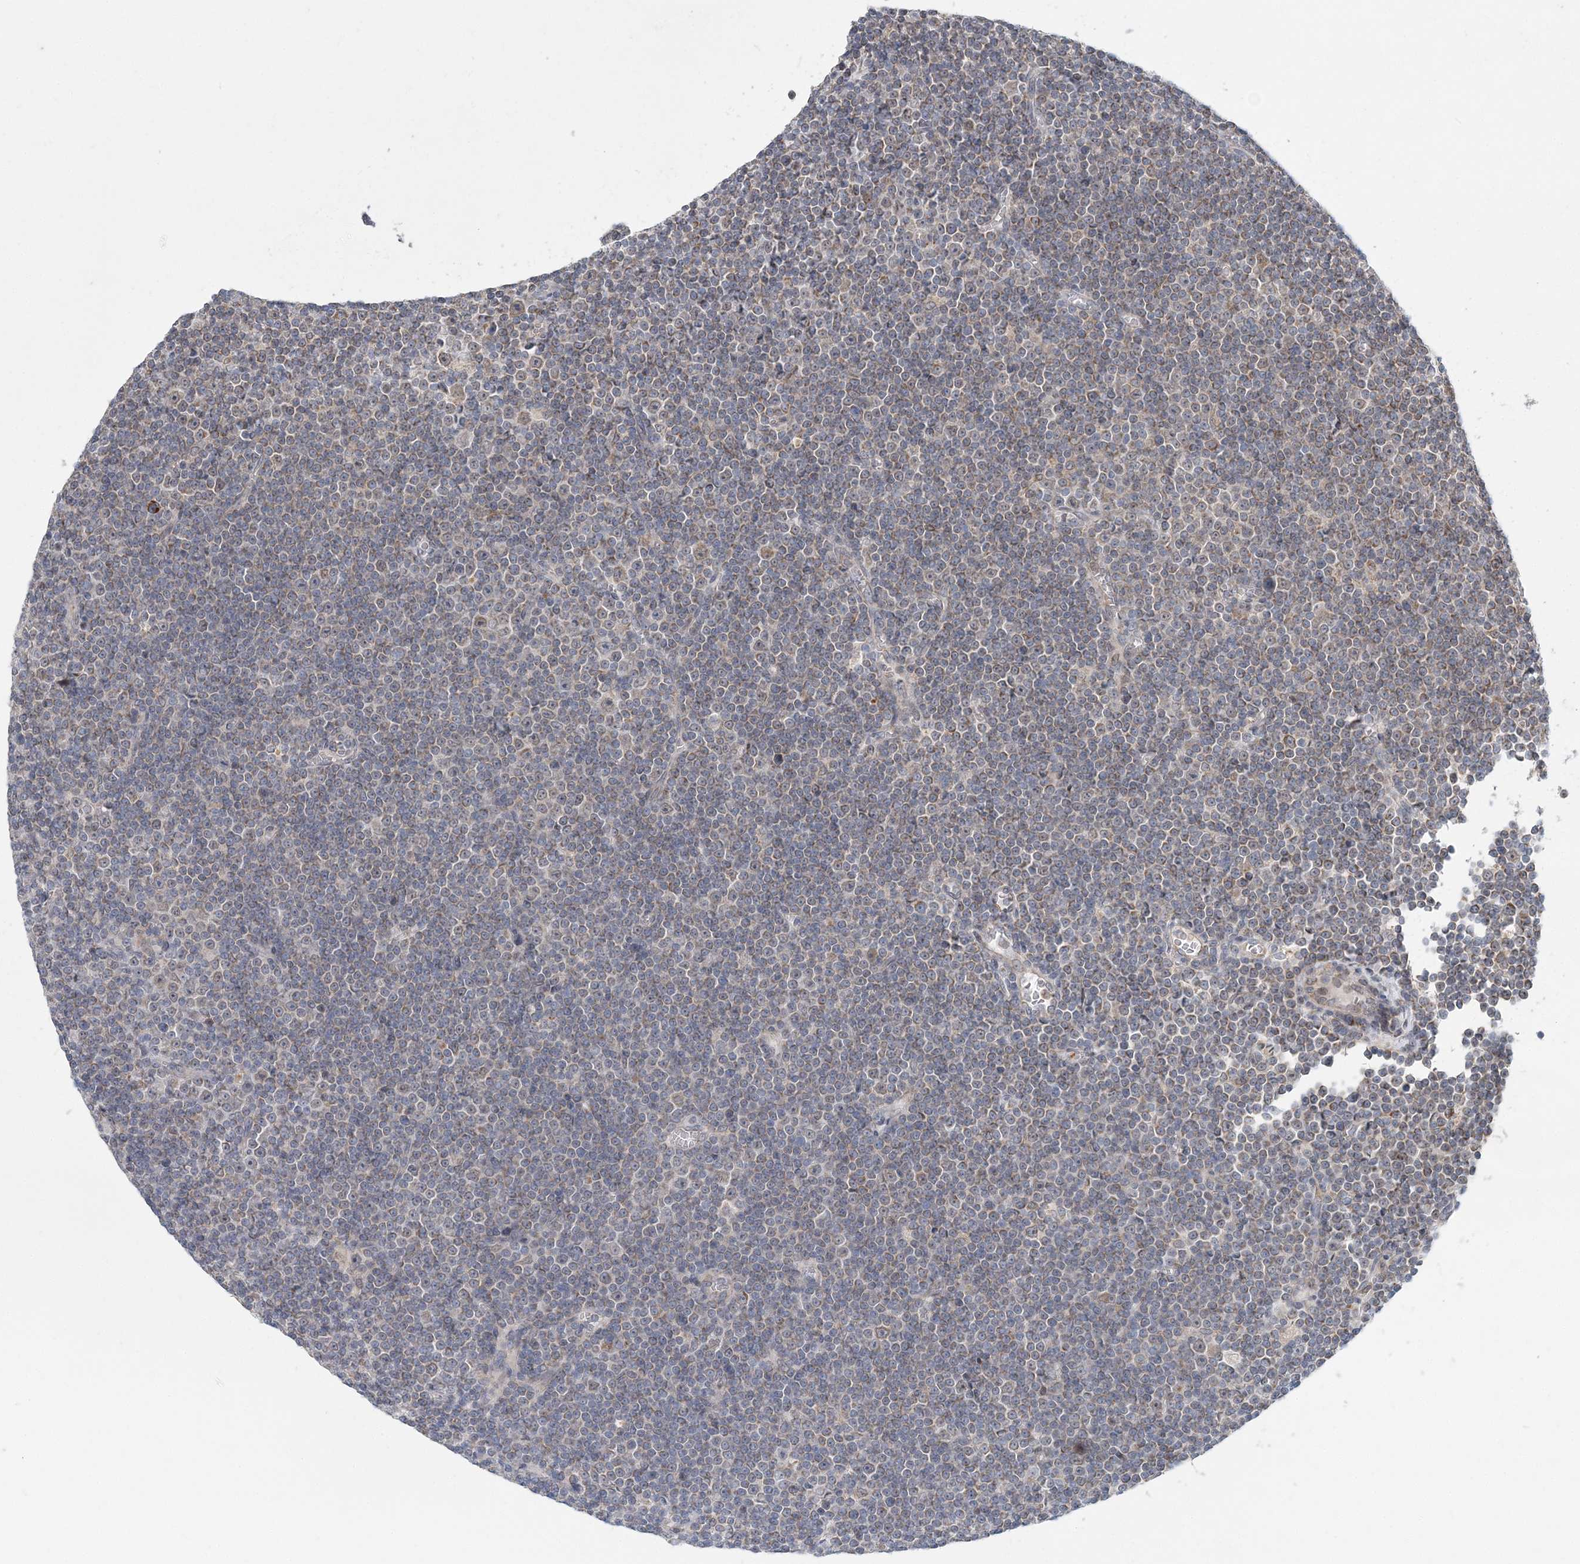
{"staining": {"intensity": "weak", "quantity": "<25%", "location": "cytoplasmic/membranous"}, "tissue": "lymphoma", "cell_type": "Tumor cells", "image_type": "cancer", "snomed": [{"axis": "morphology", "description": "Malignant lymphoma, non-Hodgkin's type, Low grade"}, {"axis": "topography", "description": "Lymph node"}], "caption": "Immunohistochemistry histopathology image of neoplastic tissue: human low-grade malignant lymphoma, non-Hodgkin's type stained with DAB (3,3'-diaminobenzidine) displays no significant protein staining in tumor cells.", "gene": "PCYOX1L", "patient": {"sex": "female", "age": 67}}